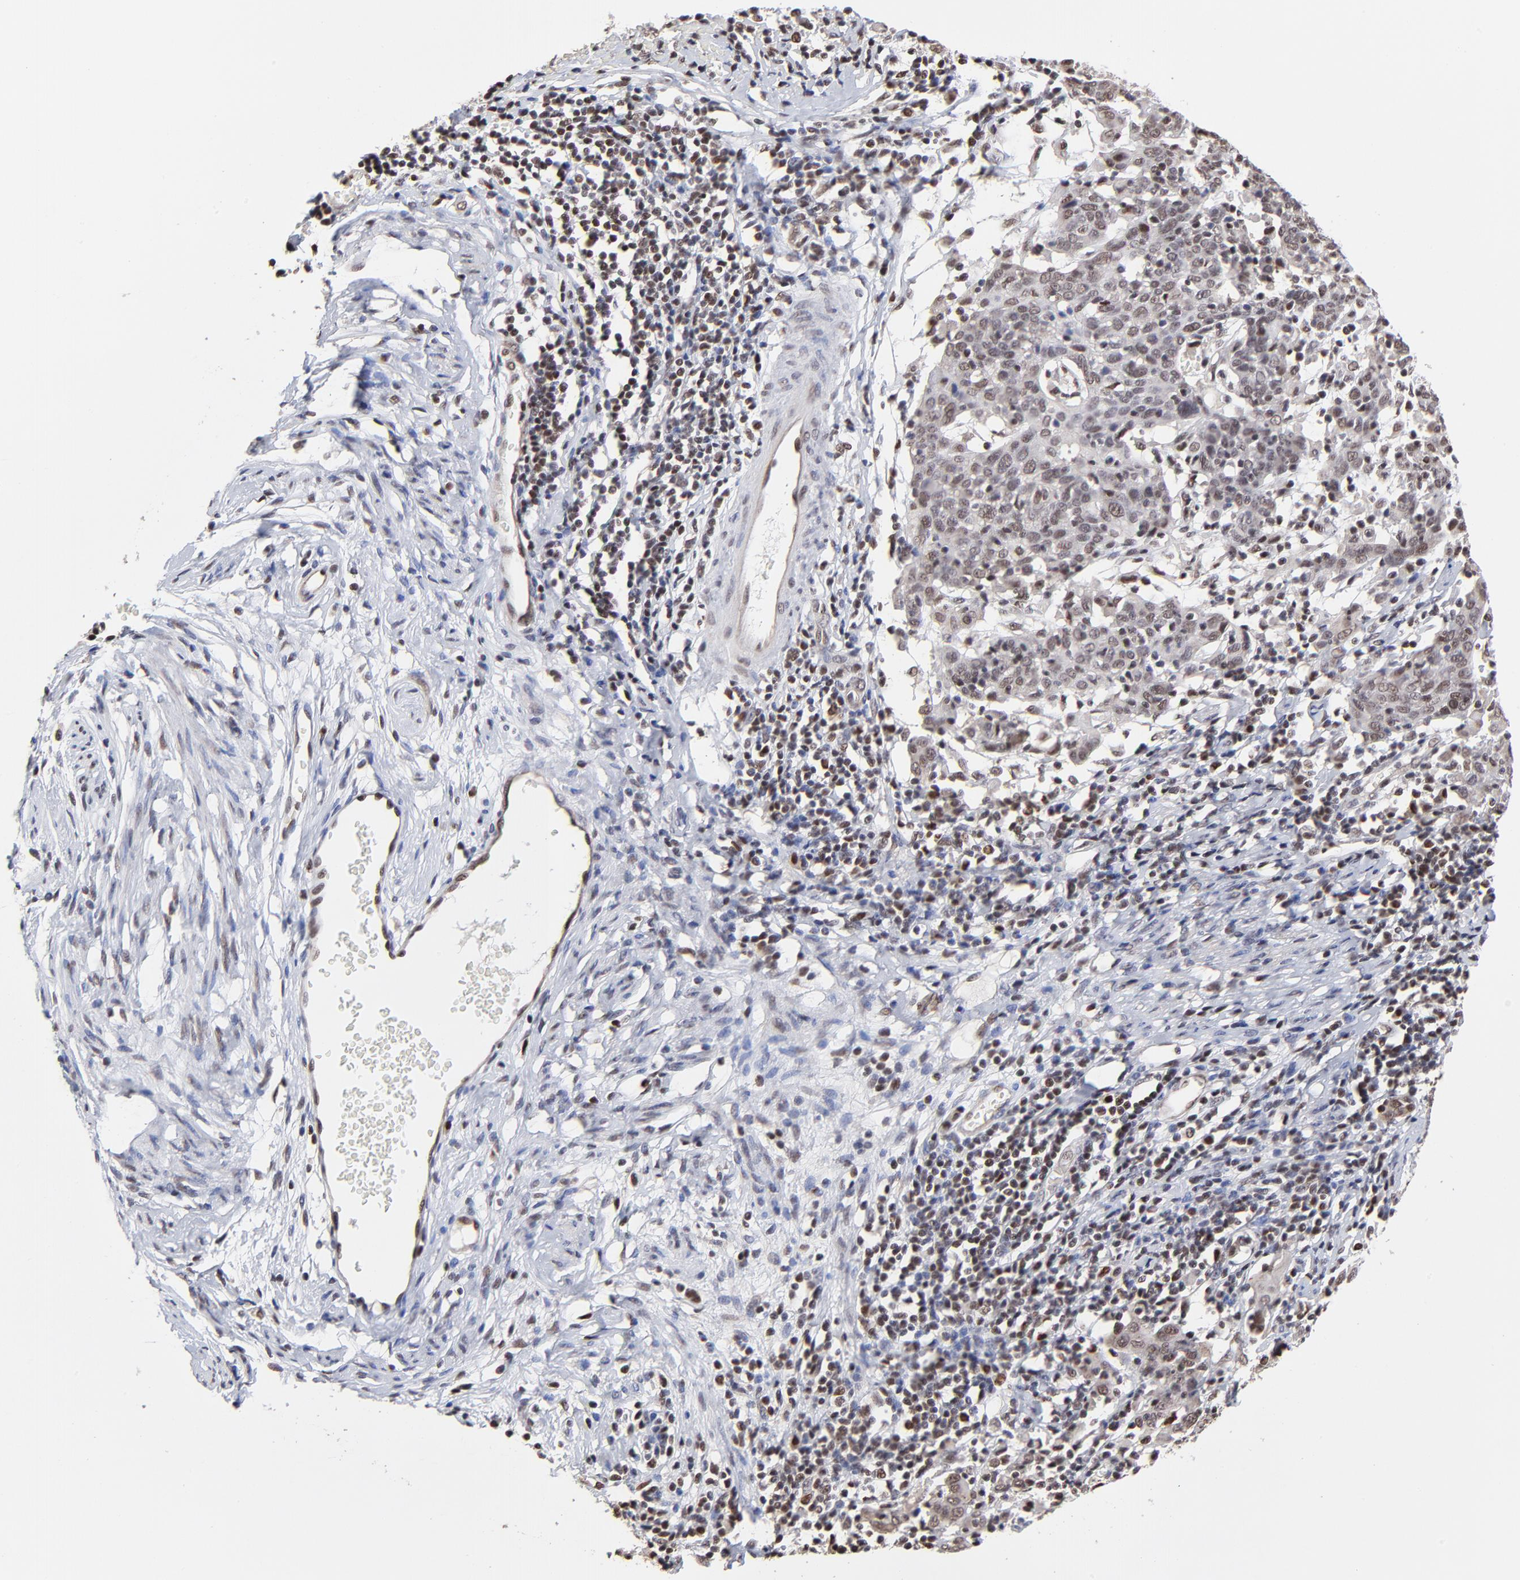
{"staining": {"intensity": "weak", "quantity": ">75%", "location": "nuclear"}, "tissue": "cervical cancer", "cell_type": "Tumor cells", "image_type": "cancer", "snomed": [{"axis": "morphology", "description": "Normal tissue, NOS"}, {"axis": "morphology", "description": "Squamous cell carcinoma, NOS"}, {"axis": "topography", "description": "Cervix"}], "caption": "Immunohistochemical staining of cervical squamous cell carcinoma shows weak nuclear protein positivity in about >75% of tumor cells. (brown staining indicates protein expression, while blue staining denotes nuclei).", "gene": "DSN1", "patient": {"sex": "female", "age": 67}}